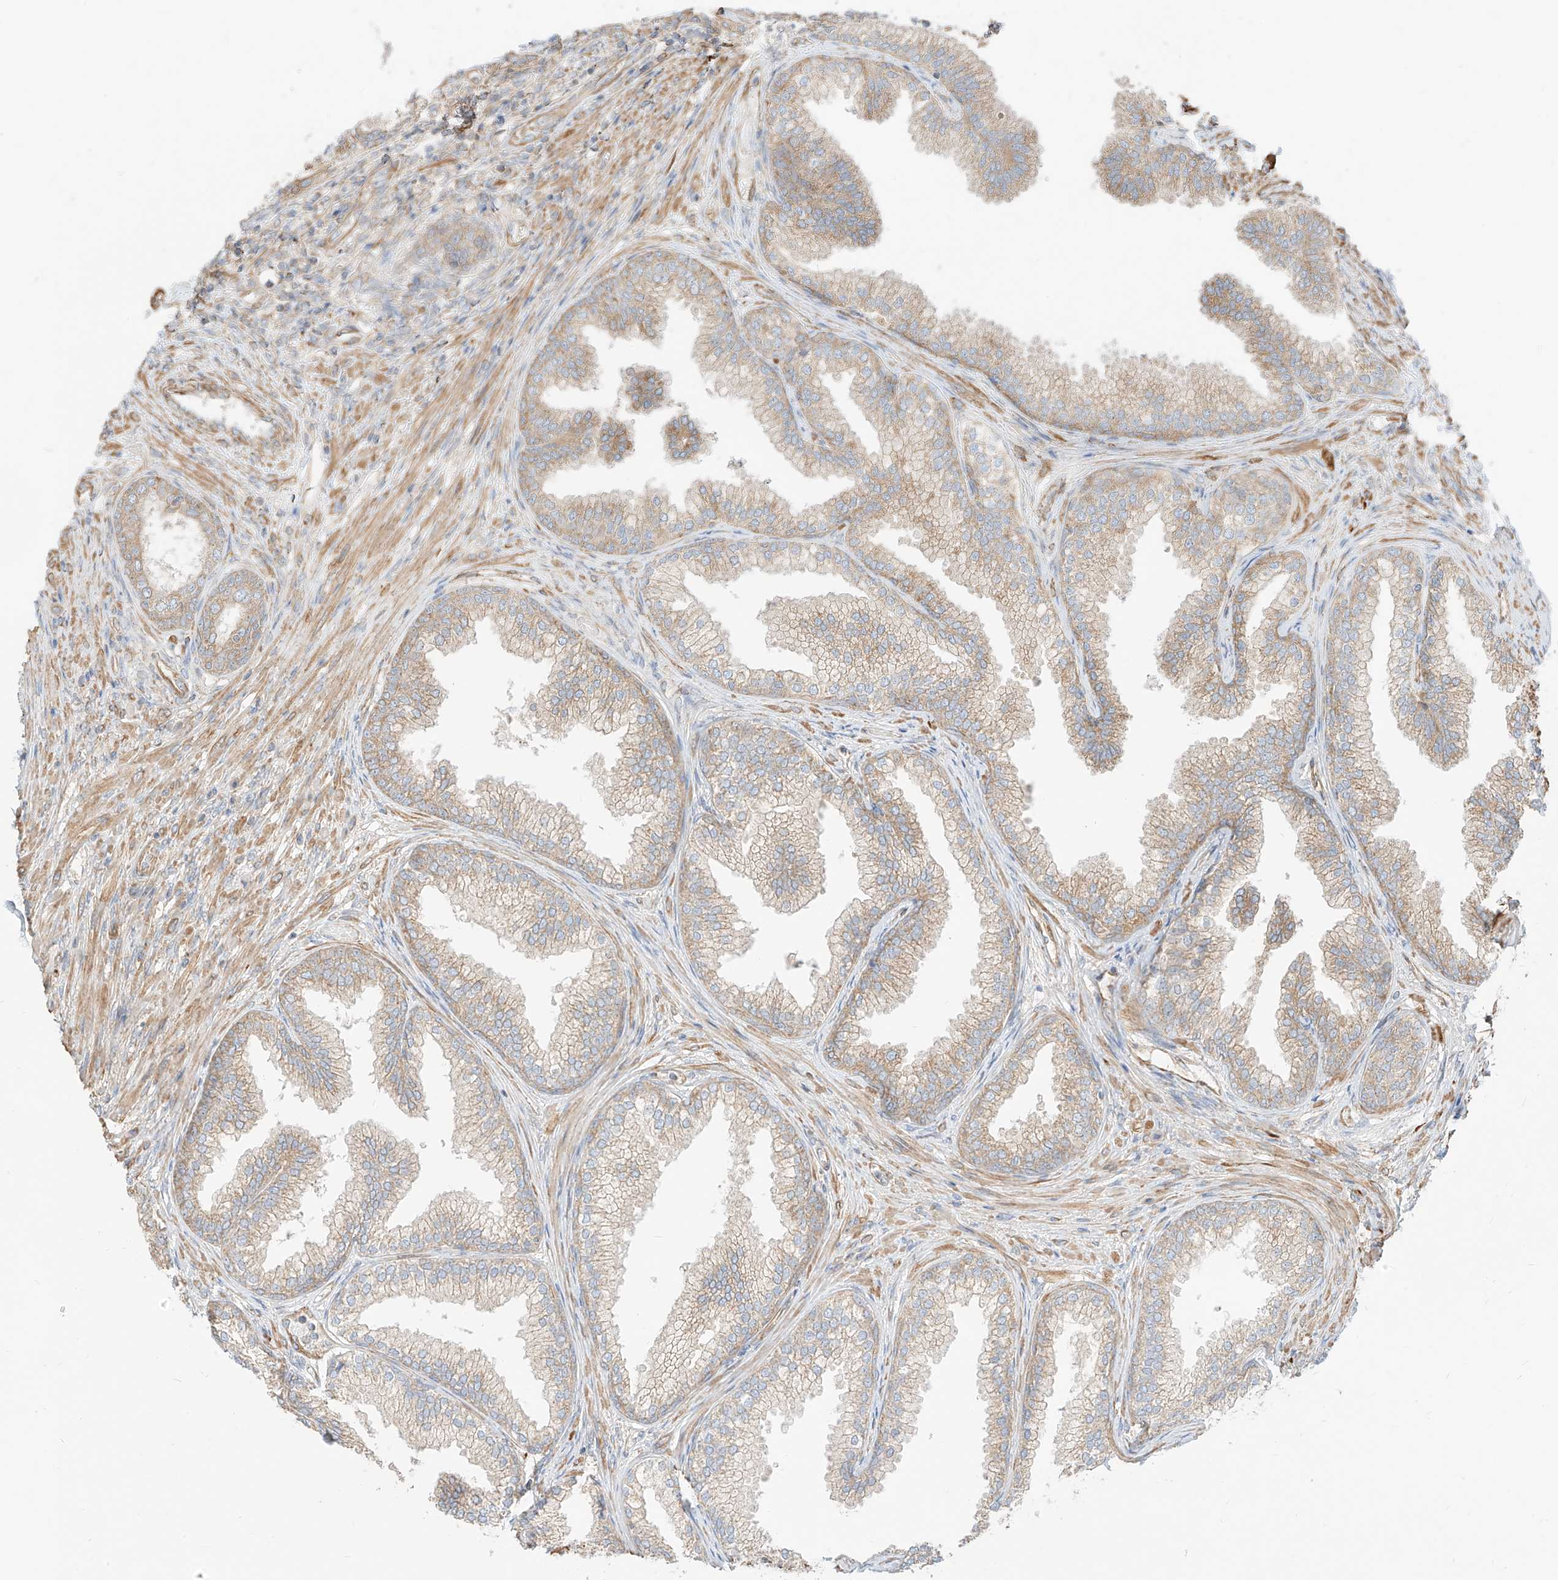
{"staining": {"intensity": "moderate", "quantity": ">75%", "location": "cytoplasmic/membranous"}, "tissue": "prostate", "cell_type": "Glandular cells", "image_type": "normal", "snomed": [{"axis": "morphology", "description": "Normal tissue, NOS"}, {"axis": "topography", "description": "Prostate"}], "caption": "Immunohistochemistry (IHC) micrograph of unremarkable prostate stained for a protein (brown), which exhibits medium levels of moderate cytoplasmic/membranous positivity in approximately >75% of glandular cells.", "gene": "PLCL1", "patient": {"sex": "male", "age": 76}}